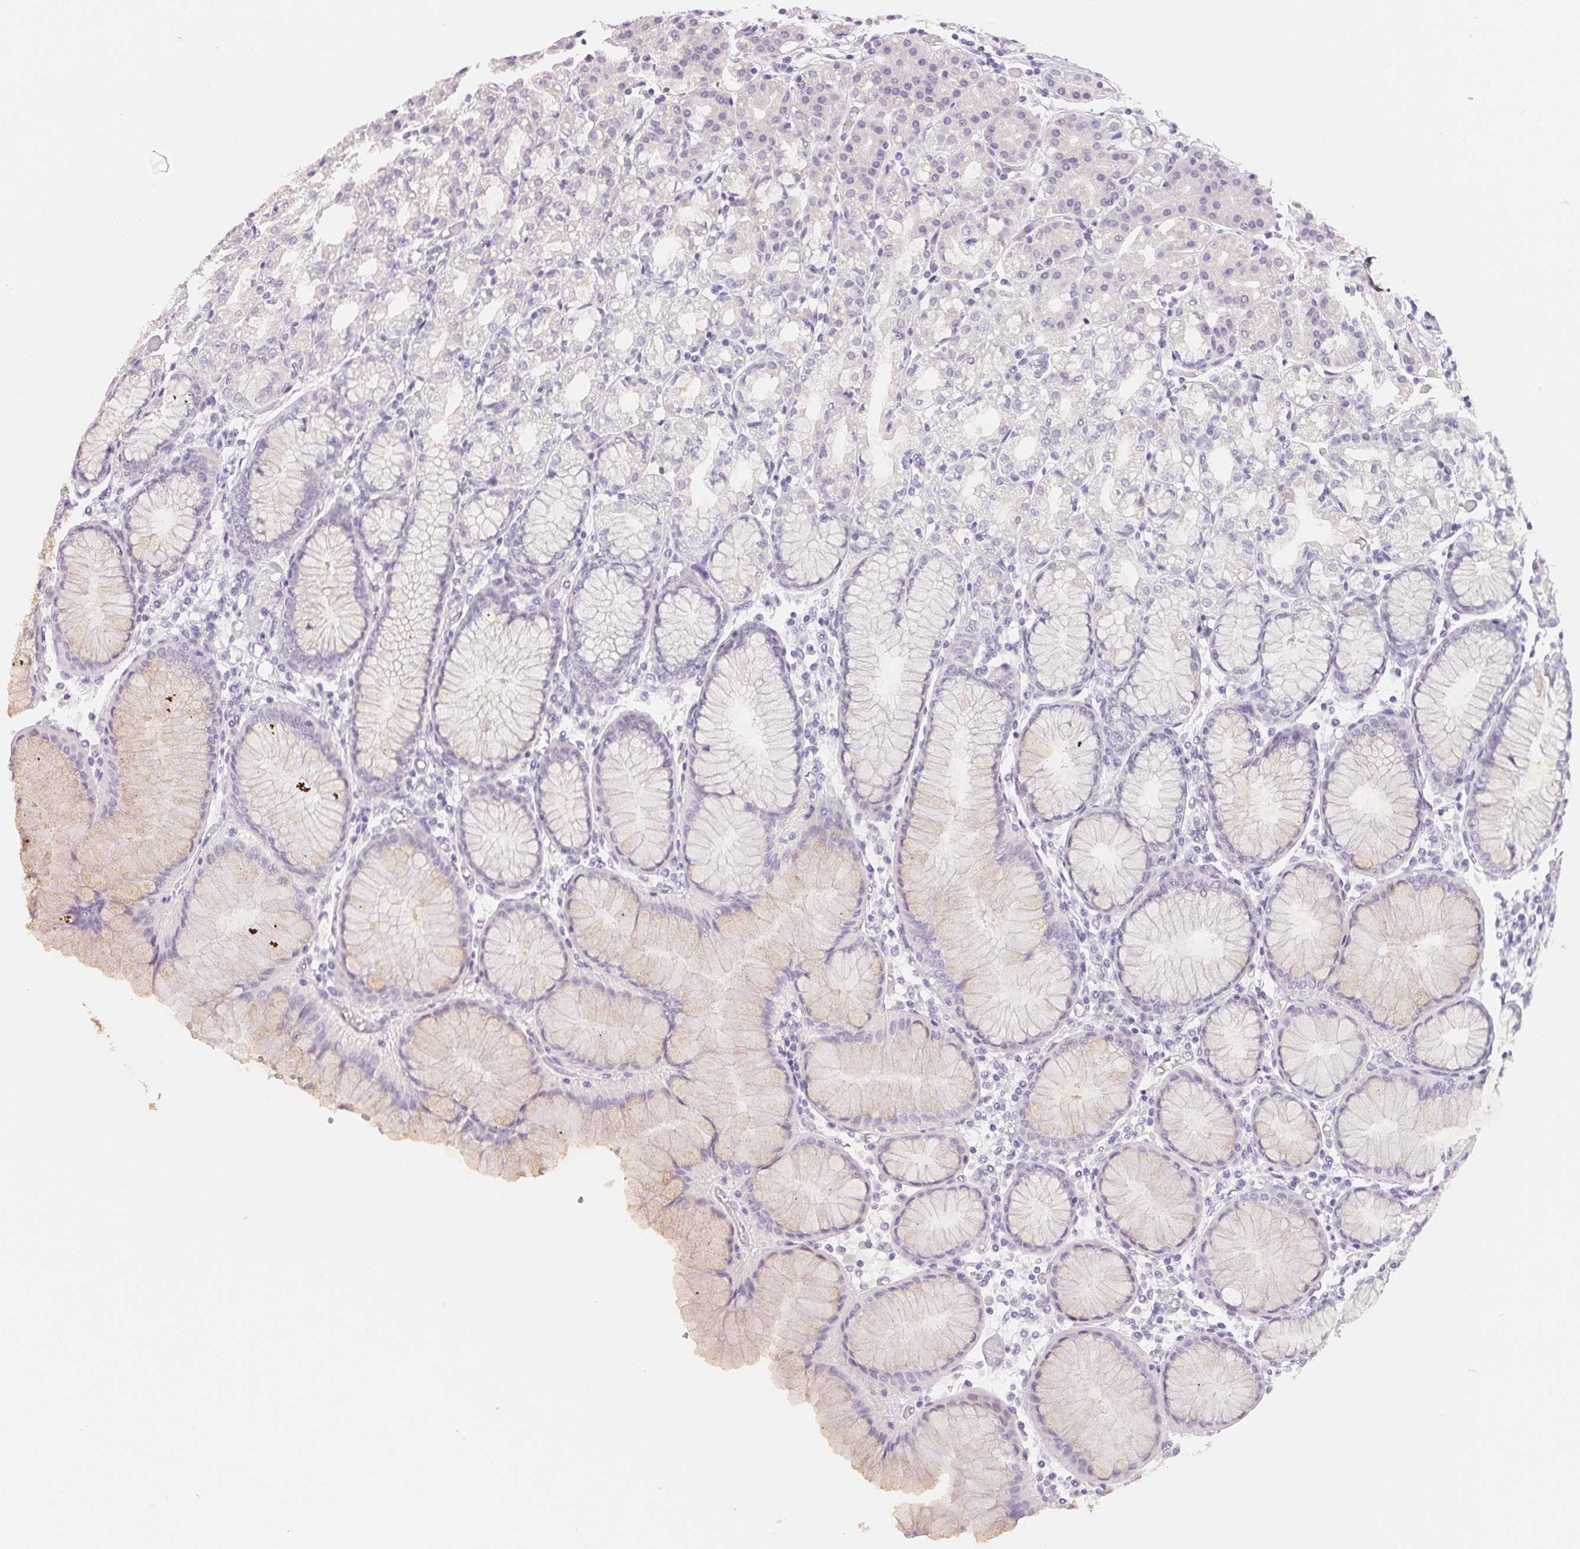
{"staining": {"intensity": "negative", "quantity": "none", "location": "none"}, "tissue": "stomach", "cell_type": "Glandular cells", "image_type": "normal", "snomed": [{"axis": "morphology", "description": "Normal tissue, NOS"}, {"axis": "topography", "description": "Stomach"}], "caption": "DAB immunohistochemical staining of normal human stomach displays no significant staining in glandular cells. The staining is performed using DAB (3,3'-diaminobenzidine) brown chromogen with nuclei counter-stained in using hematoxylin.", "gene": "SPACA5B", "patient": {"sex": "female", "age": 57}}